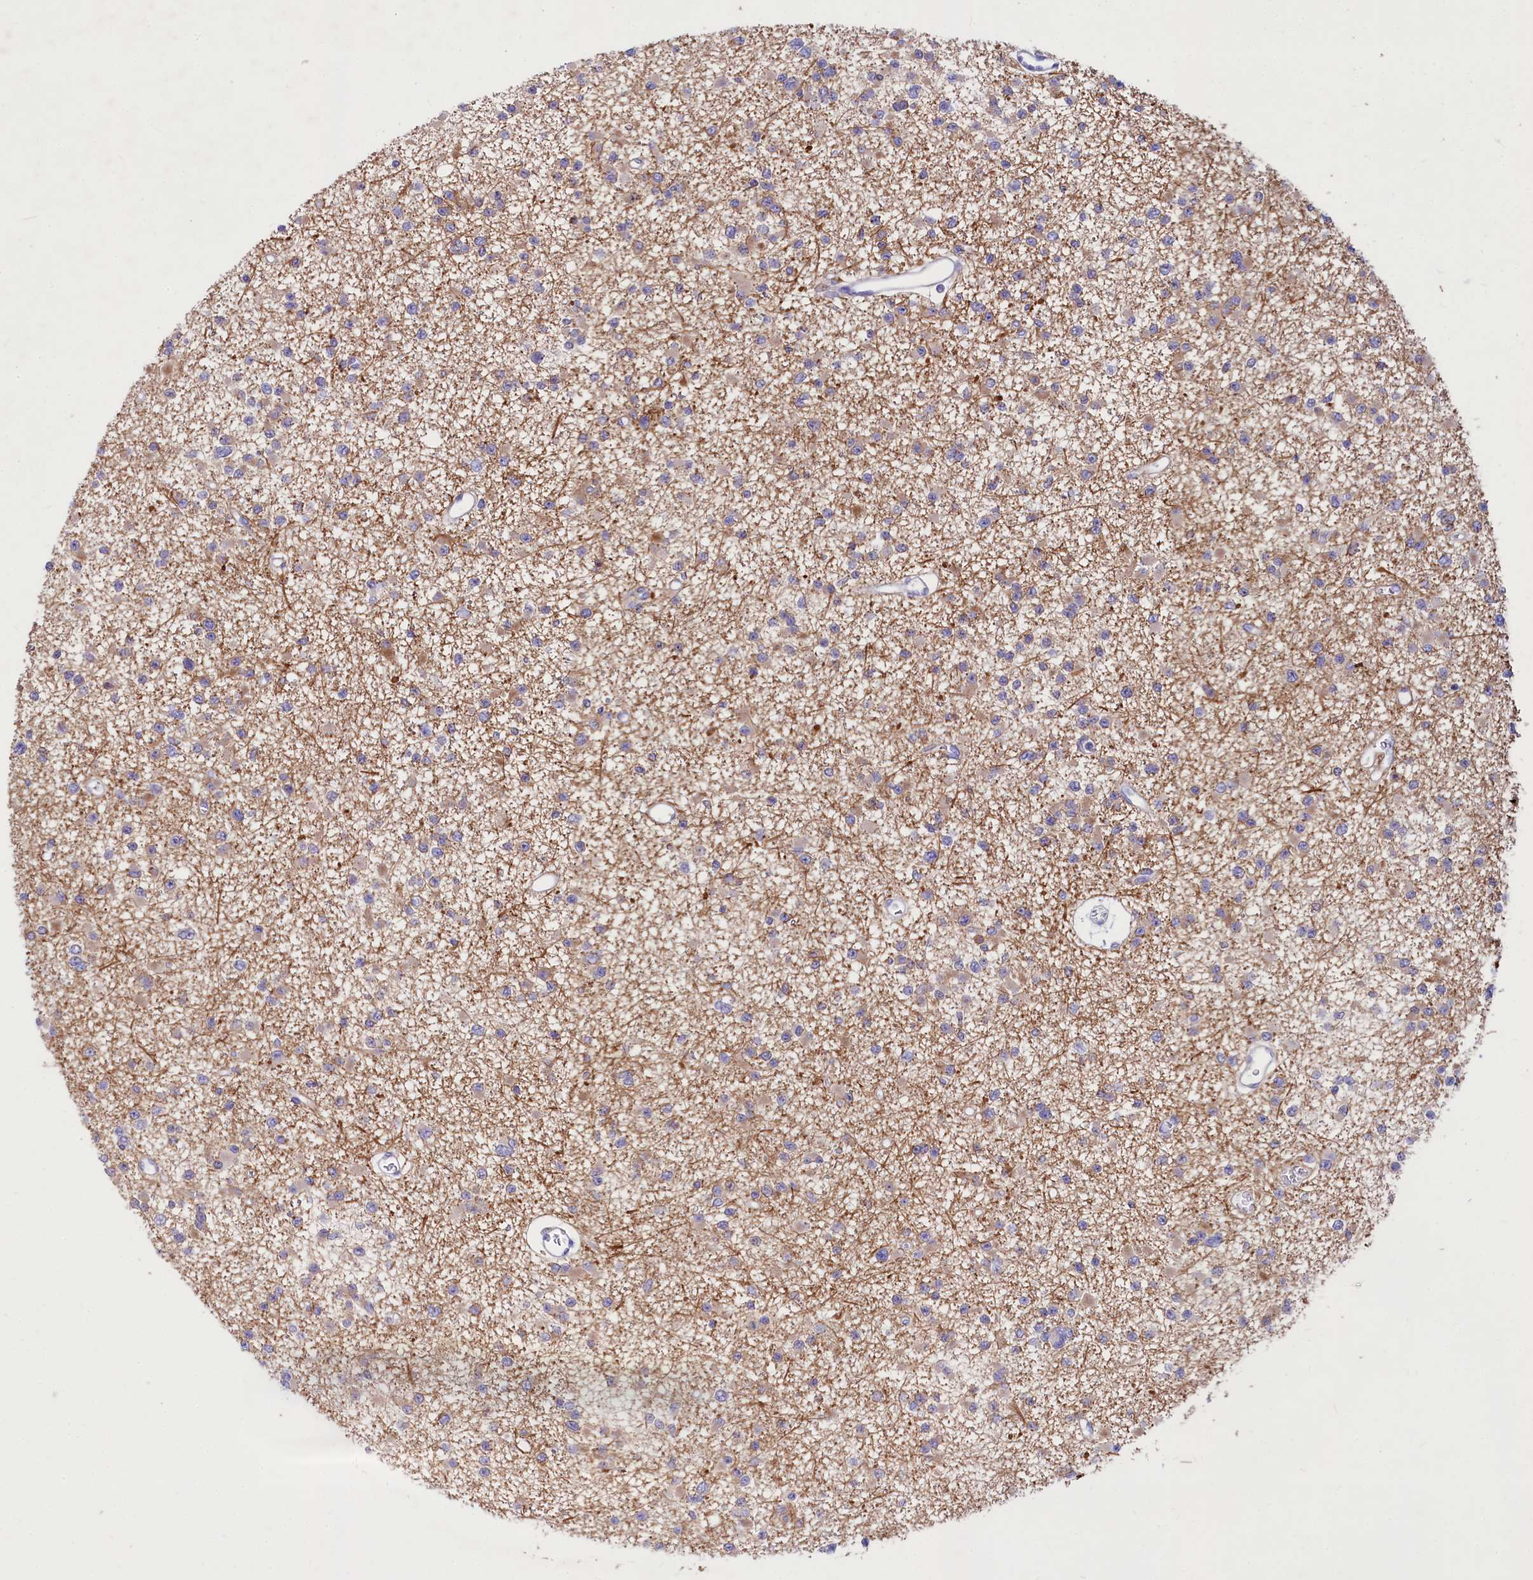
{"staining": {"intensity": "negative", "quantity": "none", "location": "none"}, "tissue": "glioma", "cell_type": "Tumor cells", "image_type": "cancer", "snomed": [{"axis": "morphology", "description": "Glioma, malignant, Low grade"}, {"axis": "topography", "description": "Brain"}], "caption": "Immunohistochemical staining of glioma displays no significant expression in tumor cells.", "gene": "ABHD5", "patient": {"sex": "female", "age": 22}}